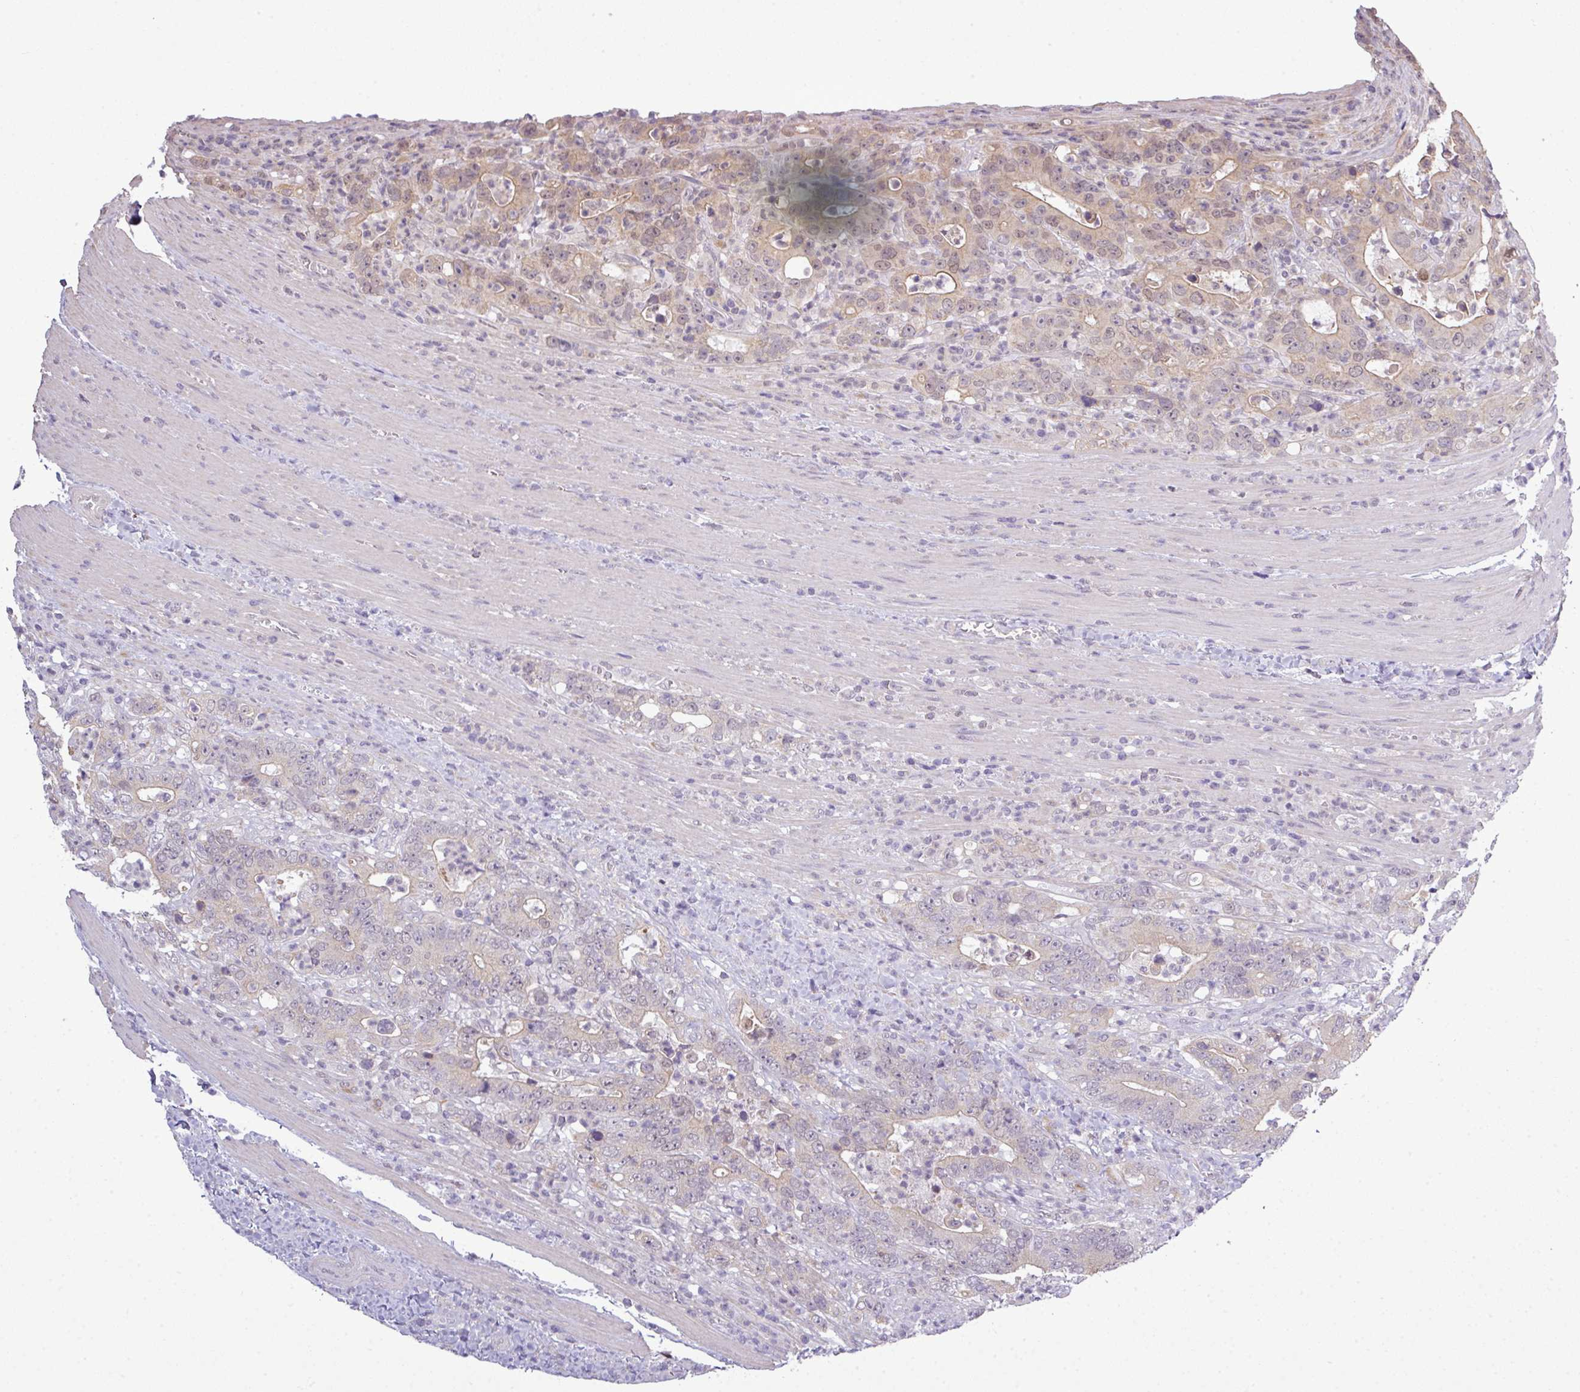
{"staining": {"intensity": "weak", "quantity": "25%-75%", "location": "cytoplasmic/membranous,nuclear"}, "tissue": "colorectal cancer", "cell_type": "Tumor cells", "image_type": "cancer", "snomed": [{"axis": "morphology", "description": "Adenocarcinoma, NOS"}, {"axis": "topography", "description": "Colon"}], "caption": "Tumor cells display low levels of weak cytoplasmic/membranous and nuclear positivity in approximately 25%-75% of cells in human colorectal cancer (adenocarcinoma).", "gene": "ZNF217", "patient": {"sex": "female", "age": 75}}